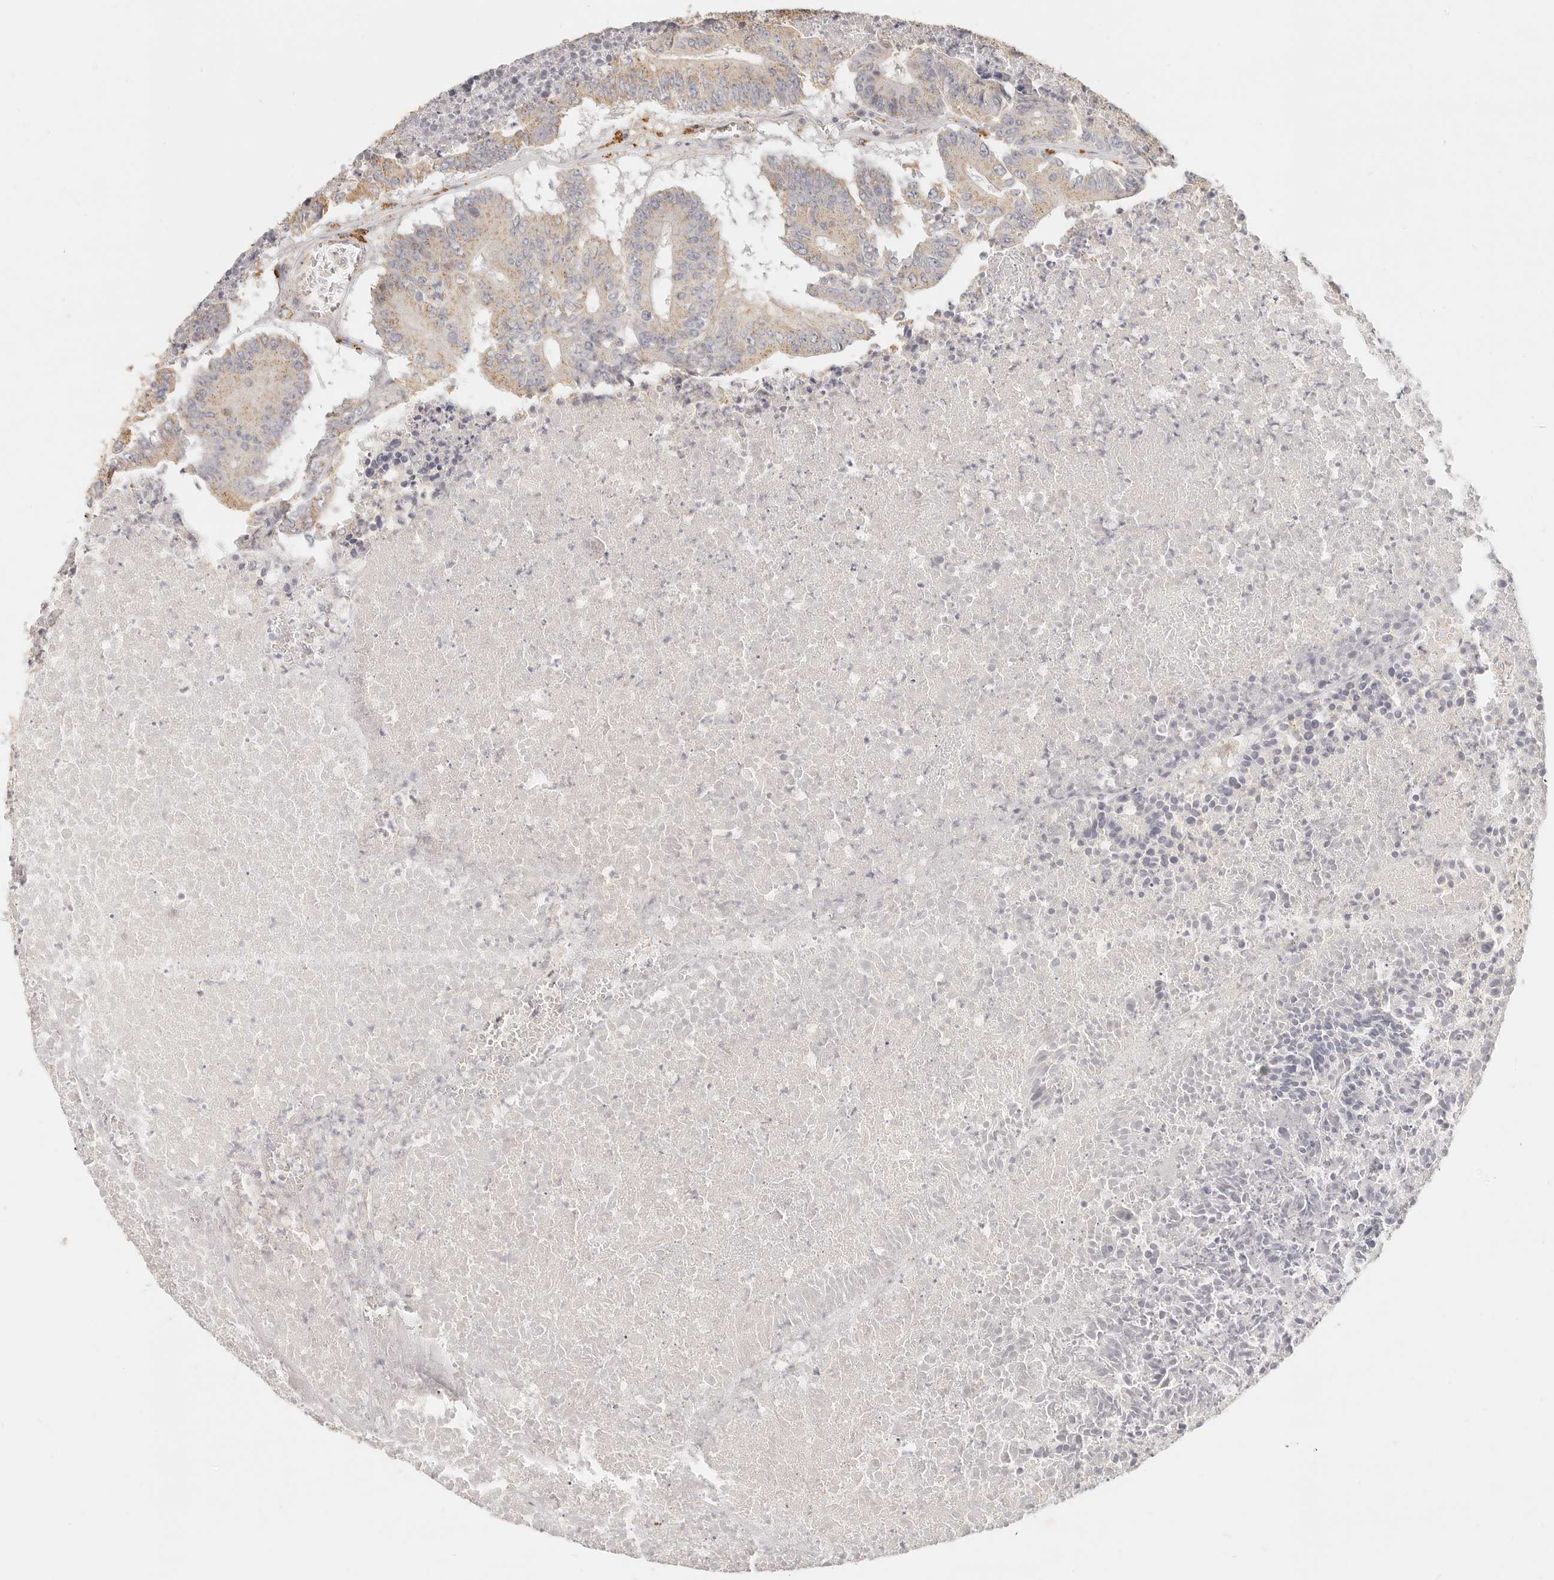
{"staining": {"intensity": "weak", "quantity": ">75%", "location": "cytoplasmic/membranous"}, "tissue": "colorectal cancer", "cell_type": "Tumor cells", "image_type": "cancer", "snomed": [{"axis": "morphology", "description": "Adenocarcinoma, NOS"}, {"axis": "topography", "description": "Colon"}], "caption": "Adenocarcinoma (colorectal) stained for a protein (brown) exhibits weak cytoplasmic/membranous positive staining in about >75% of tumor cells.", "gene": "CNMD", "patient": {"sex": "male", "age": 87}}